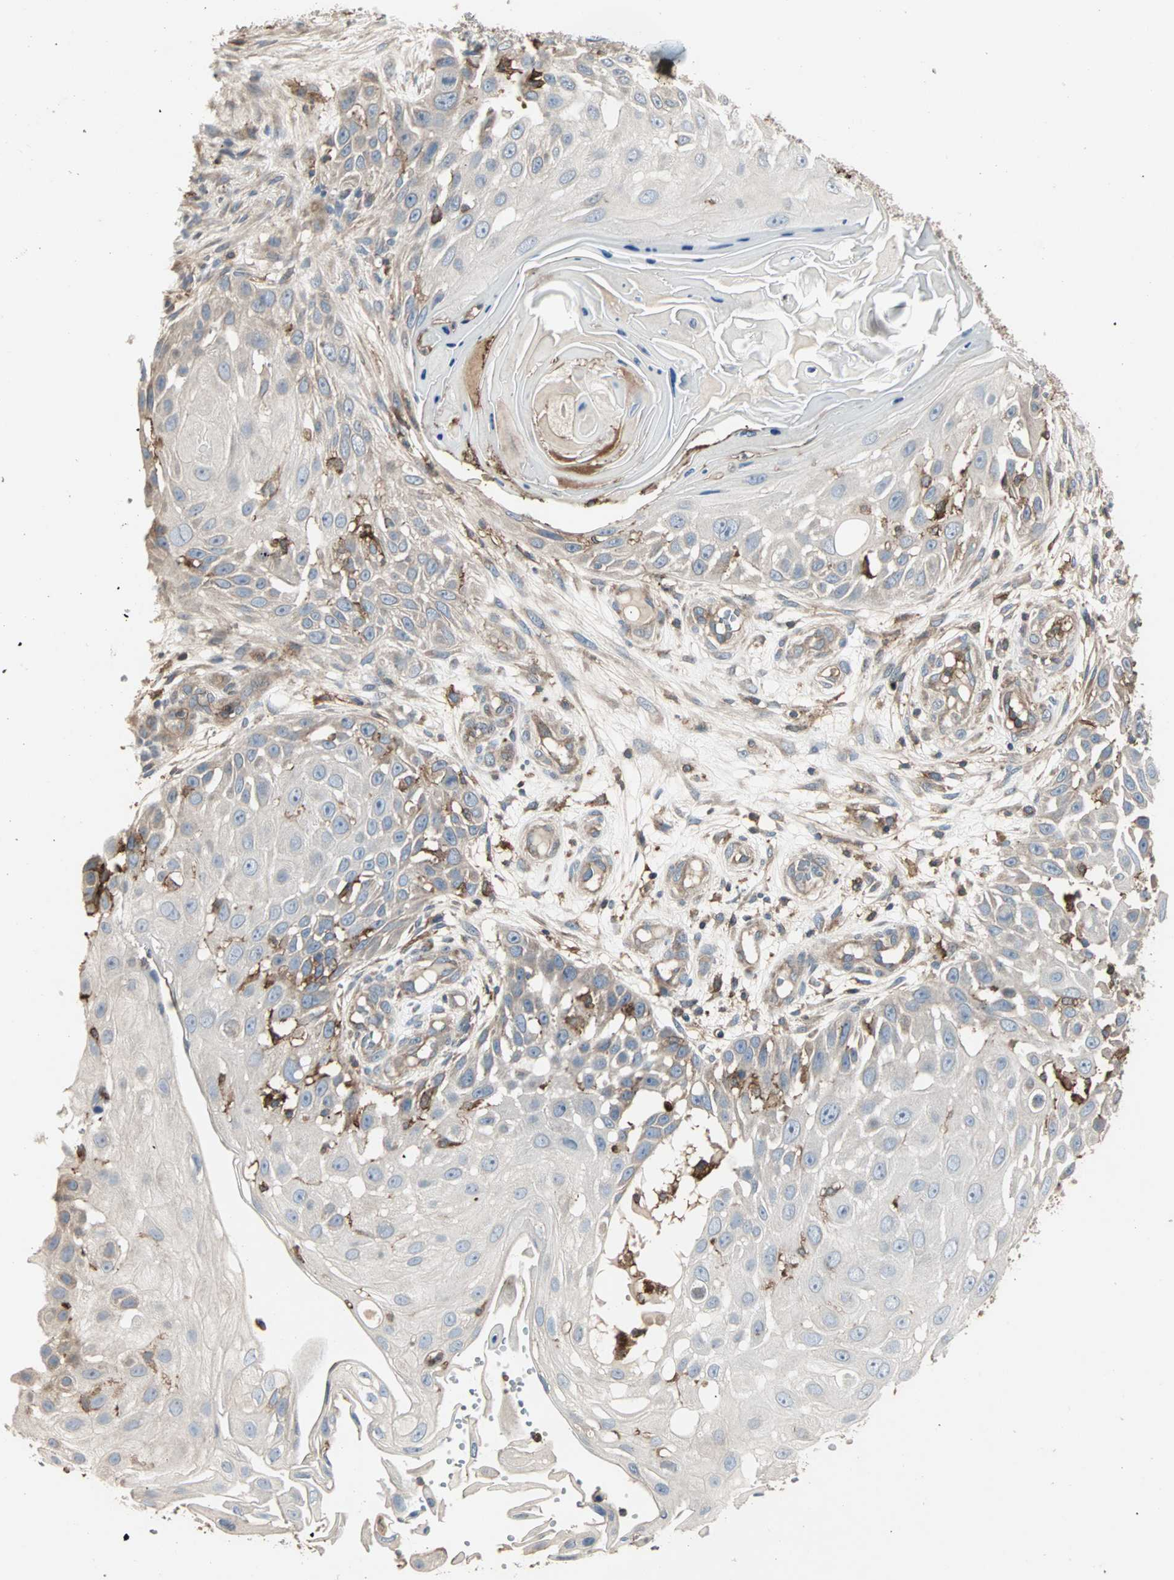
{"staining": {"intensity": "weak", "quantity": "<25%", "location": "cytoplasmic/membranous"}, "tissue": "skin cancer", "cell_type": "Tumor cells", "image_type": "cancer", "snomed": [{"axis": "morphology", "description": "Squamous cell carcinoma, NOS"}, {"axis": "topography", "description": "Skin"}], "caption": "DAB immunohistochemical staining of human skin squamous cell carcinoma reveals no significant staining in tumor cells.", "gene": "GNAI2", "patient": {"sex": "female", "age": 44}}